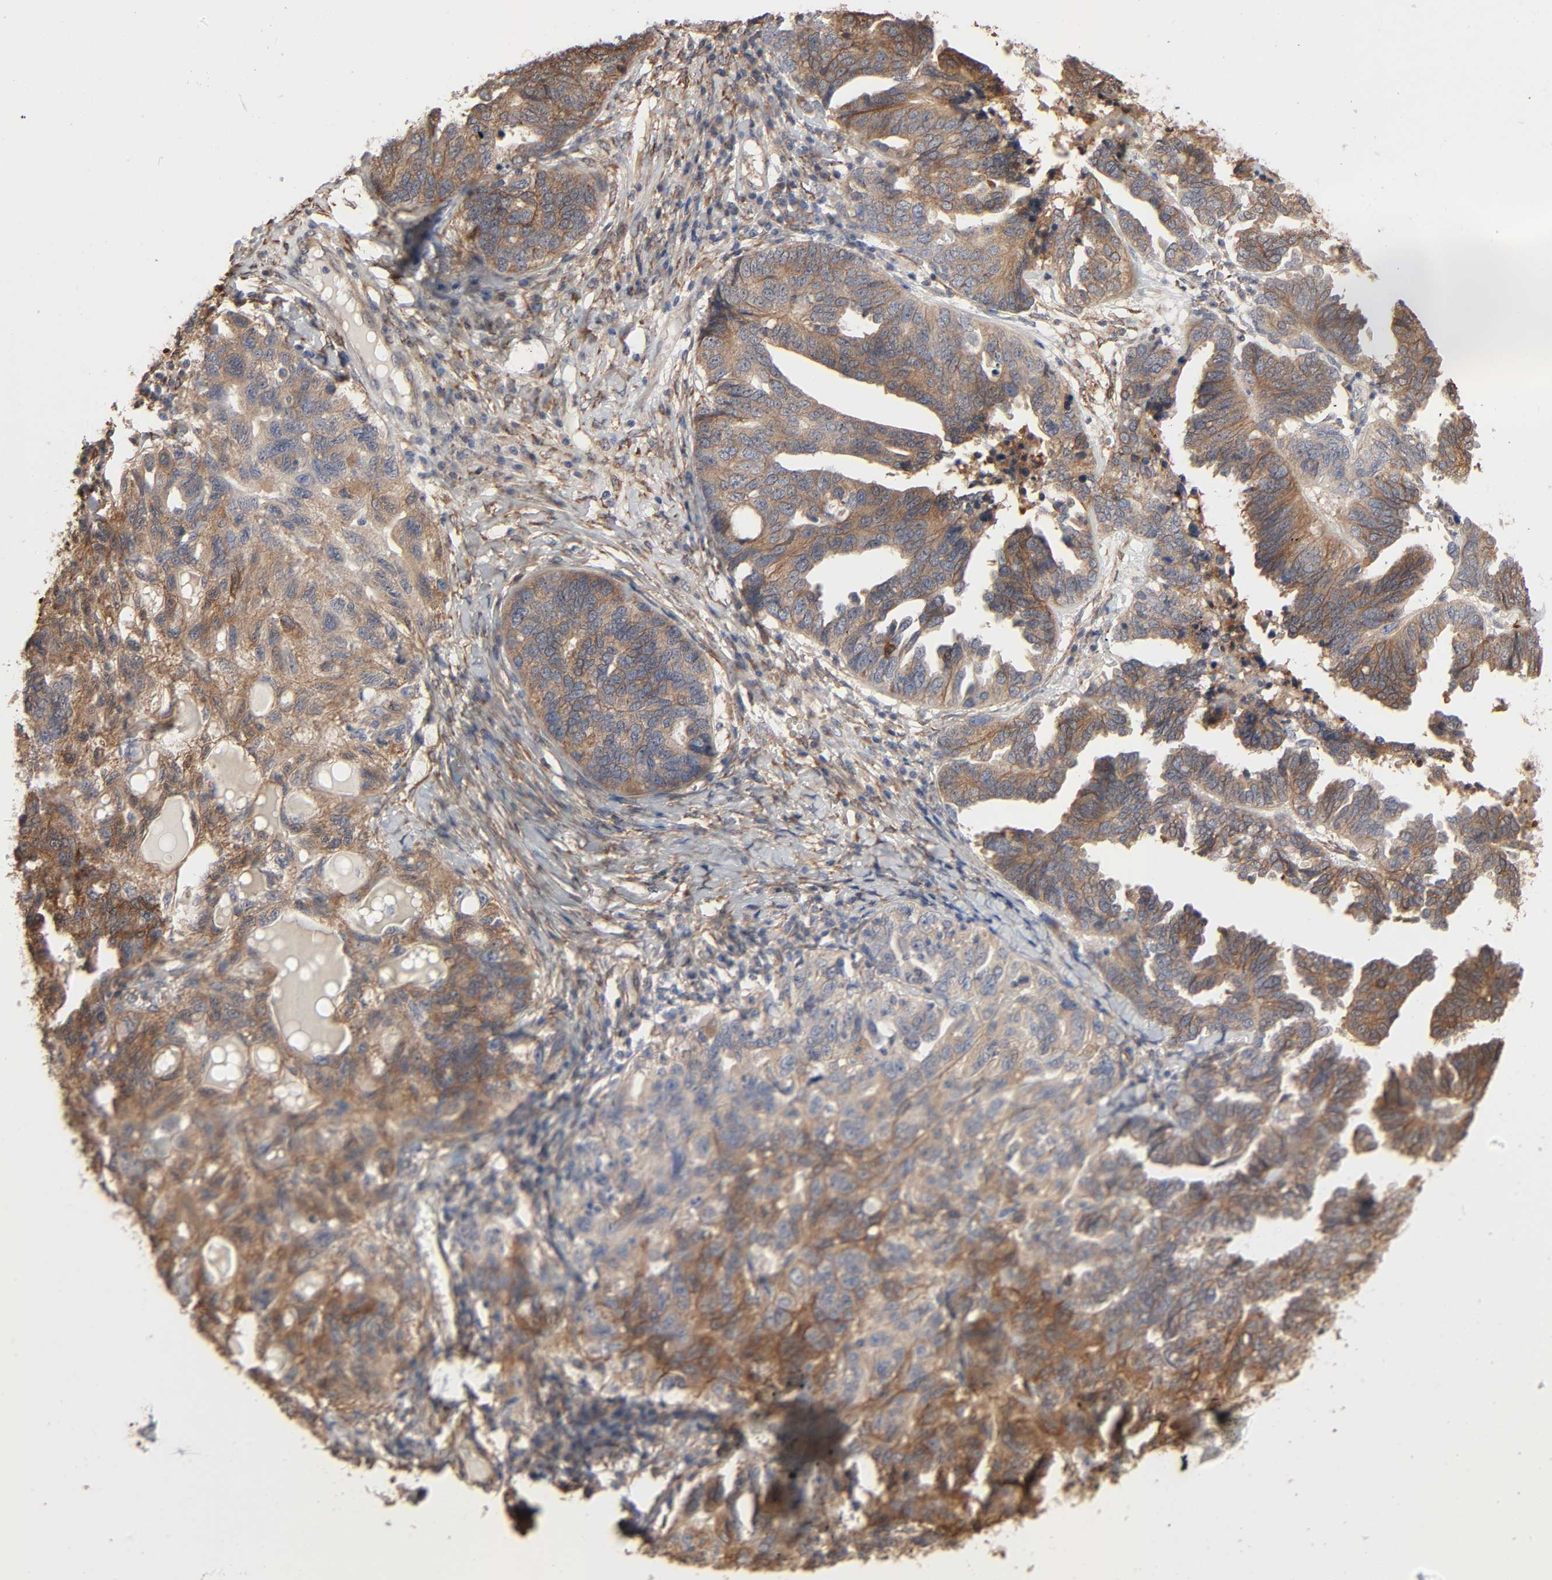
{"staining": {"intensity": "moderate", "quantity": ">75%", "location": "cytoplasmic/membranous"}, "tissue": "ovarian cancer", "cell_type": "Tumor cells", "image_type": "cancer", "snomed": [{"axis": "morphology", "description": "Cystadenocarcinoma, serous, NOS"}, {"axis": "topography", "description": "Ovary"}], "caption": "An immunohistochemistry photomicrograph of tumor tissue is shown. Protein staining in brown highlights moderate cytoplasmic/membranous positivity in serous cystadenocarcinoma (ovarian) within tumor cells.", "gene": "NDRG2", "patient": {"sex": "female", "age": 82}}